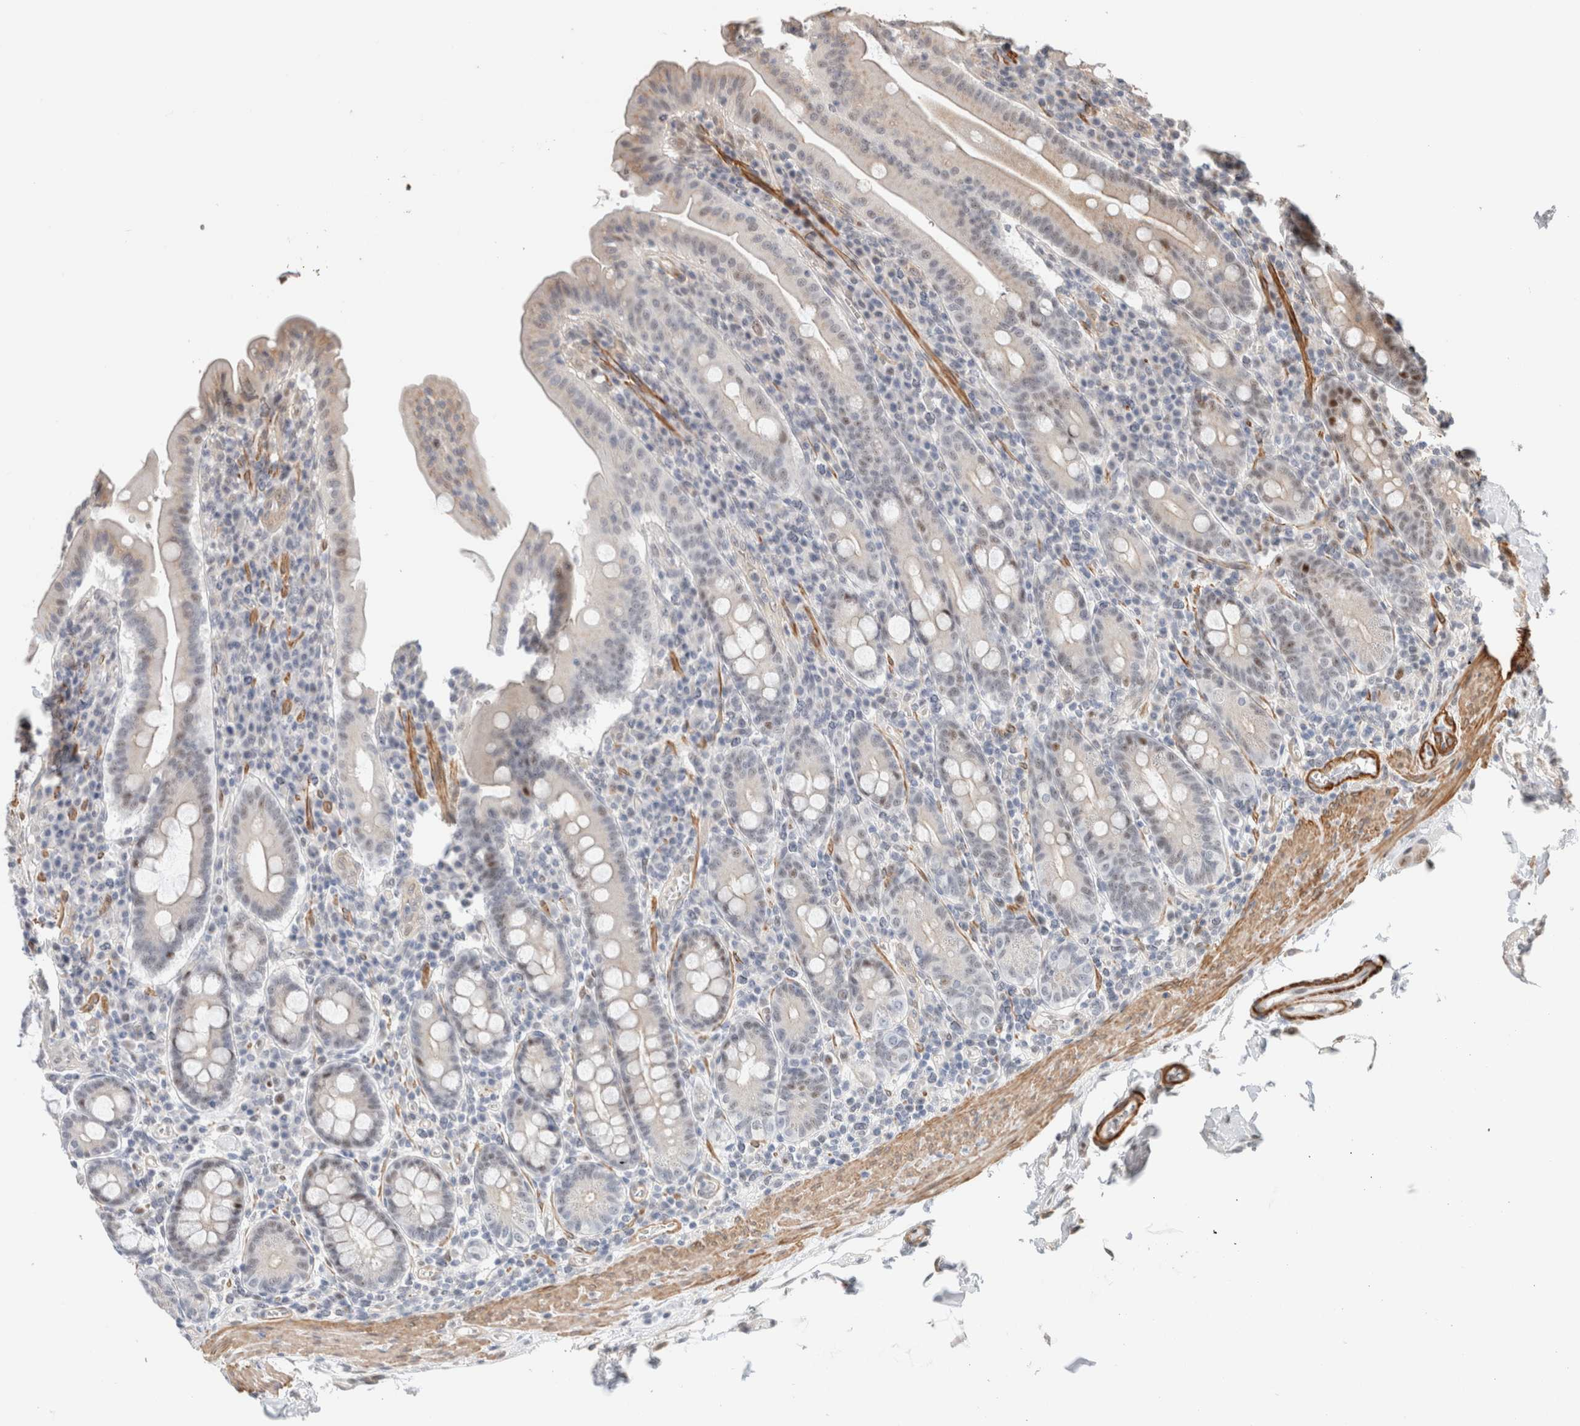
{"staining": {"intensity": "moderate", "quantity": "25%-75%", "location": "nuclear"}, "tissue": "duodenum", "cell_type": "Glandular cells", "image_type": "normal", "snomed": [{"axis": "morphology", "description": "Normal tissue, NOS"}, {"axis": "morphology", "description": "Adenocarcinoma, NOS"}, {"axis": "topography", "description": "Pancreas"}, {"axis": "topography", "description": "Duodenum"}], "caption": "Immunohistochemistry (IHC) of unremarkable duodenum displays medium levels of moderate nuclear staining in approximately 25%-75% of glandular cells.", "gene": "ID3", "patient": {"sex": "male", "age": 50}}